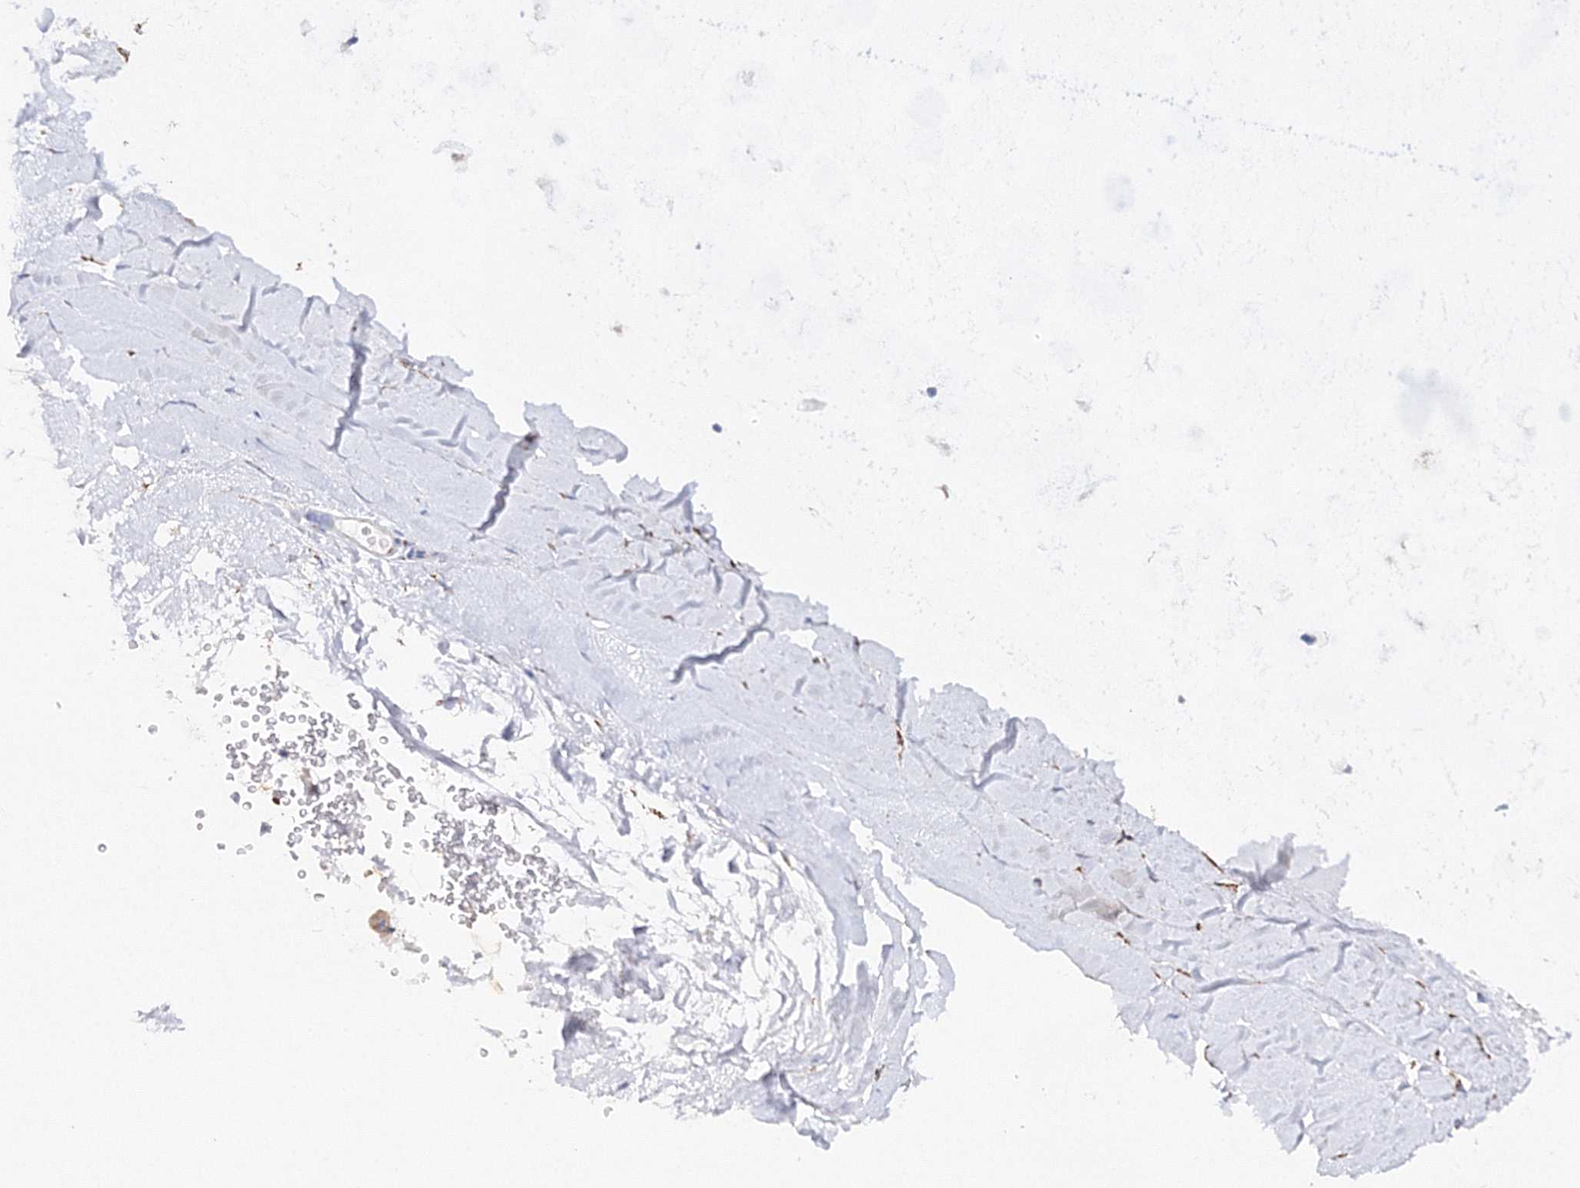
{"staining": {"intensity": "negative", "quantity": "none", "location": "none"}, "tissue": "adipose tissue", "cell_type": "Adipocytes", "image_type": "normal", "snomed": [{"axis": "morphology", "description": "Normal tissue, NOS"}, {"axis": "morphology", "description": "Squamous cell carcinoma, NOS"}, {"axis": "topography", "description": "Lymph node"}, {"axis": "topography", "description": "Bronchus"}, {"axis": "topography", "description": "Lung"}], "caption": "IHC of unremarkable adipose tissue reveals no positivity in adipocytes. The staining was performed using DAB to visualize the protein expression in brown, while the nuclei were stained in blue with hematoxylin (Magnification: 20x).", "gene": "MERTK", "patient": {"sex": "male", "age": 66}}